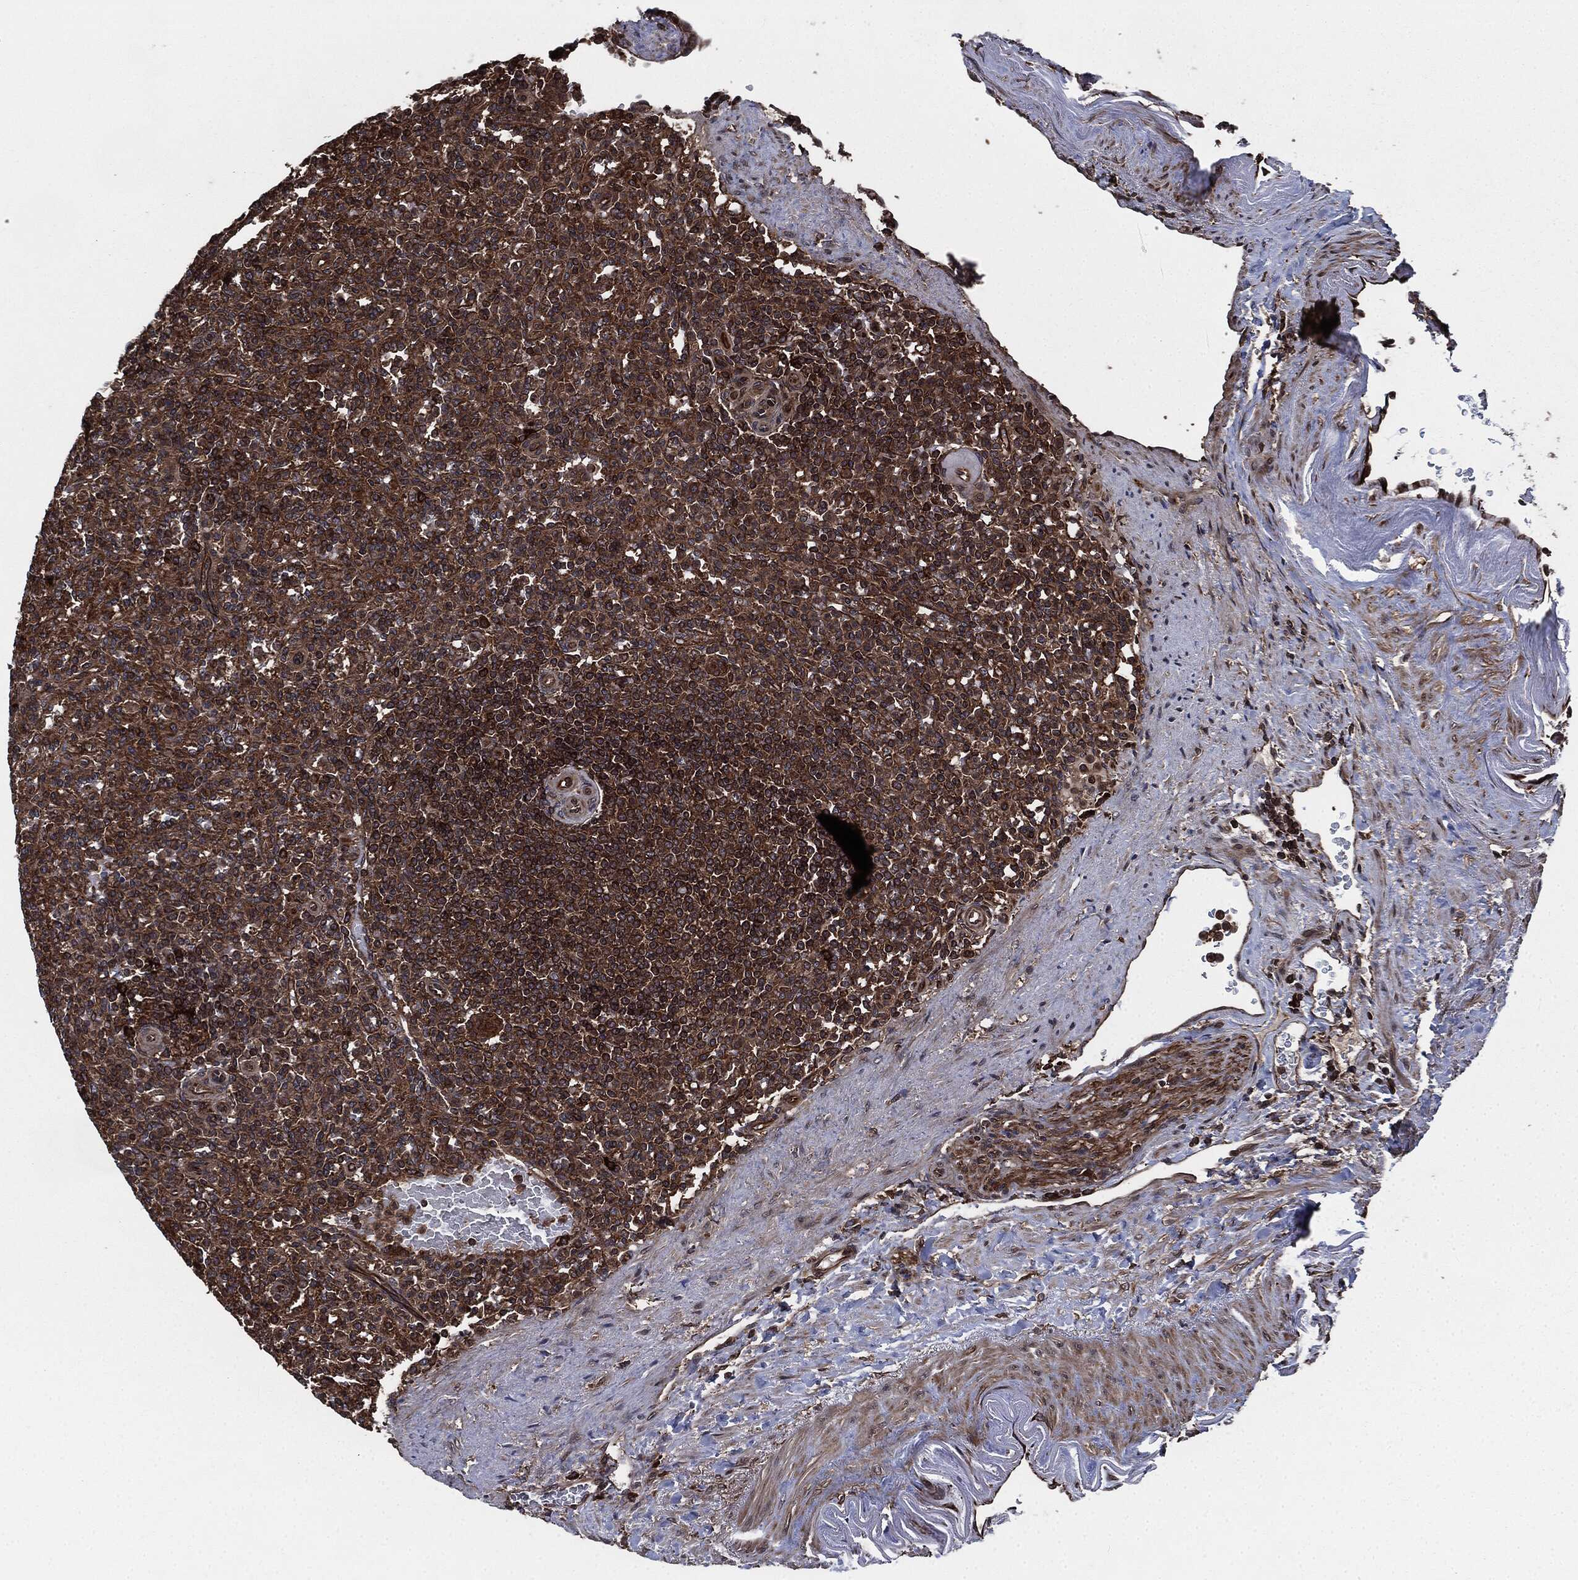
{"staining": {"intensity": "moderate", "quantity": ">75%", "location": "cytoplasmic/membranous"}, "tissue": "spleen", "cell_type": "Cells in red pulp", "image_type": "normal", "snomed": [{"axis": "morphology", "description": "Normal tissue, NOS"}, {"axis": "topography", "description": "Spleen"}], "caption": "The image shows staining of normal spleen, revealing moderate cytoplasmic/membranous protein positivity (brown color) within cells in red pulp.", "gene": "RAP1GDS1", "patient": {"sex": "female", "age": 74}}